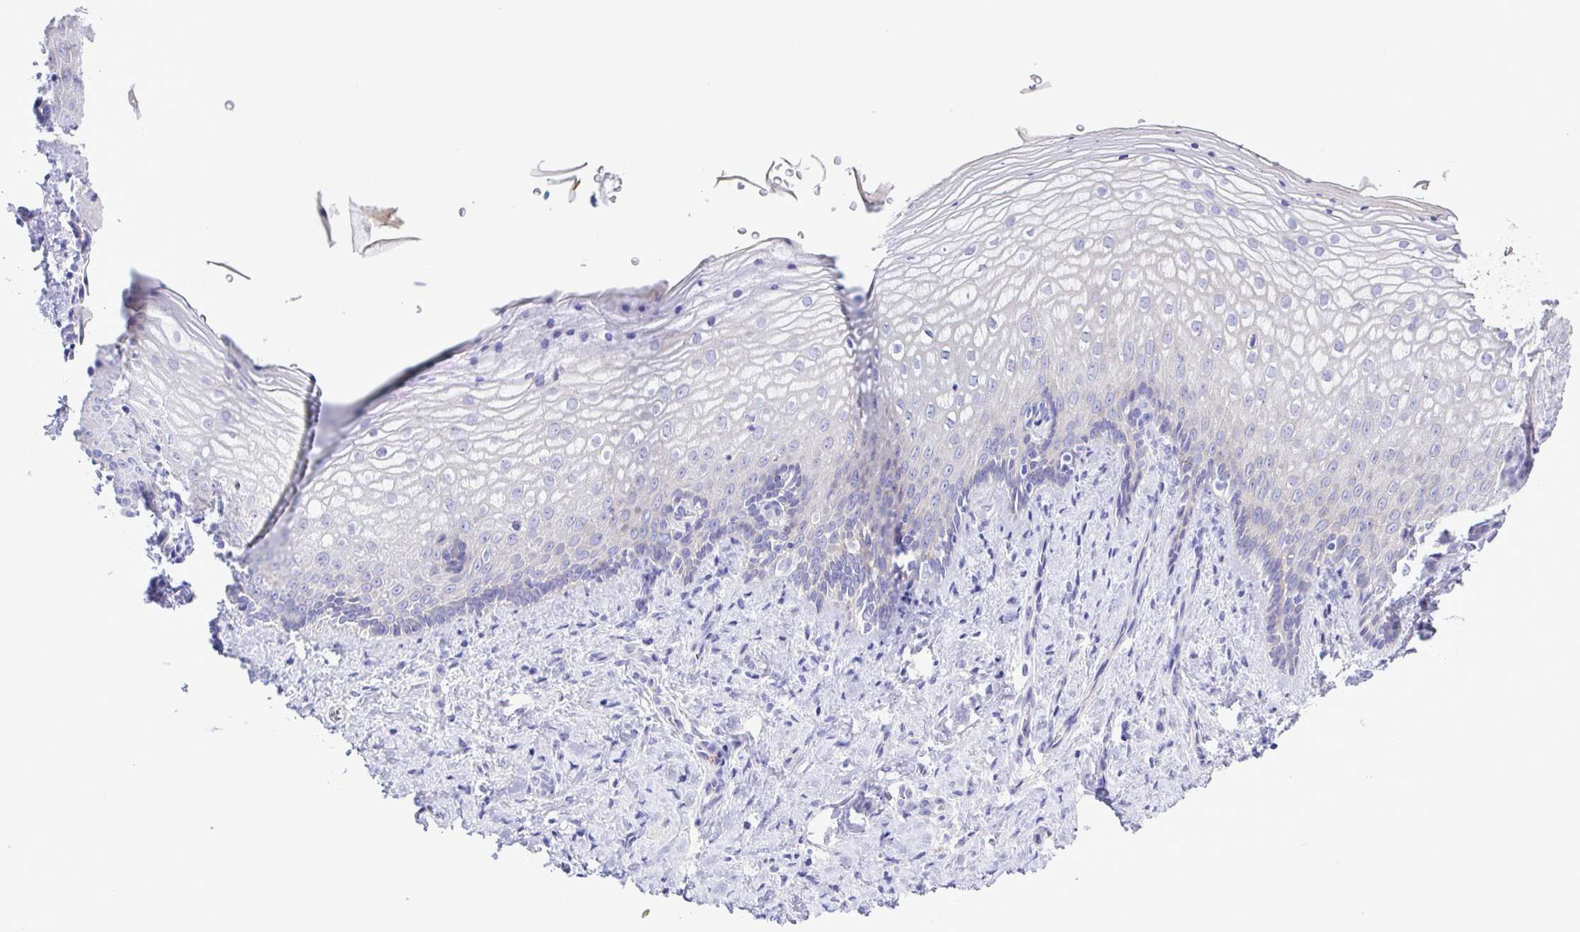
{"staining": {"intensity": "negative", "quantity": "none", "location": "none"}, "tissue": "vagina", "cell_type": "Squamous epithelial cells", "image_type": "normal", "snomed": [{"axis": "morphology", "description": "Normal tissue, NOS"}, {"axis": "topography", "description": "Vagina"}], "caption": "Protein analysis of normal vagina shows no significant positivity in squamous epithelial cells. Nuclei are stained in blue.", "gene": "GABBR2", "patient": {"sex": "female", "age": 42}}